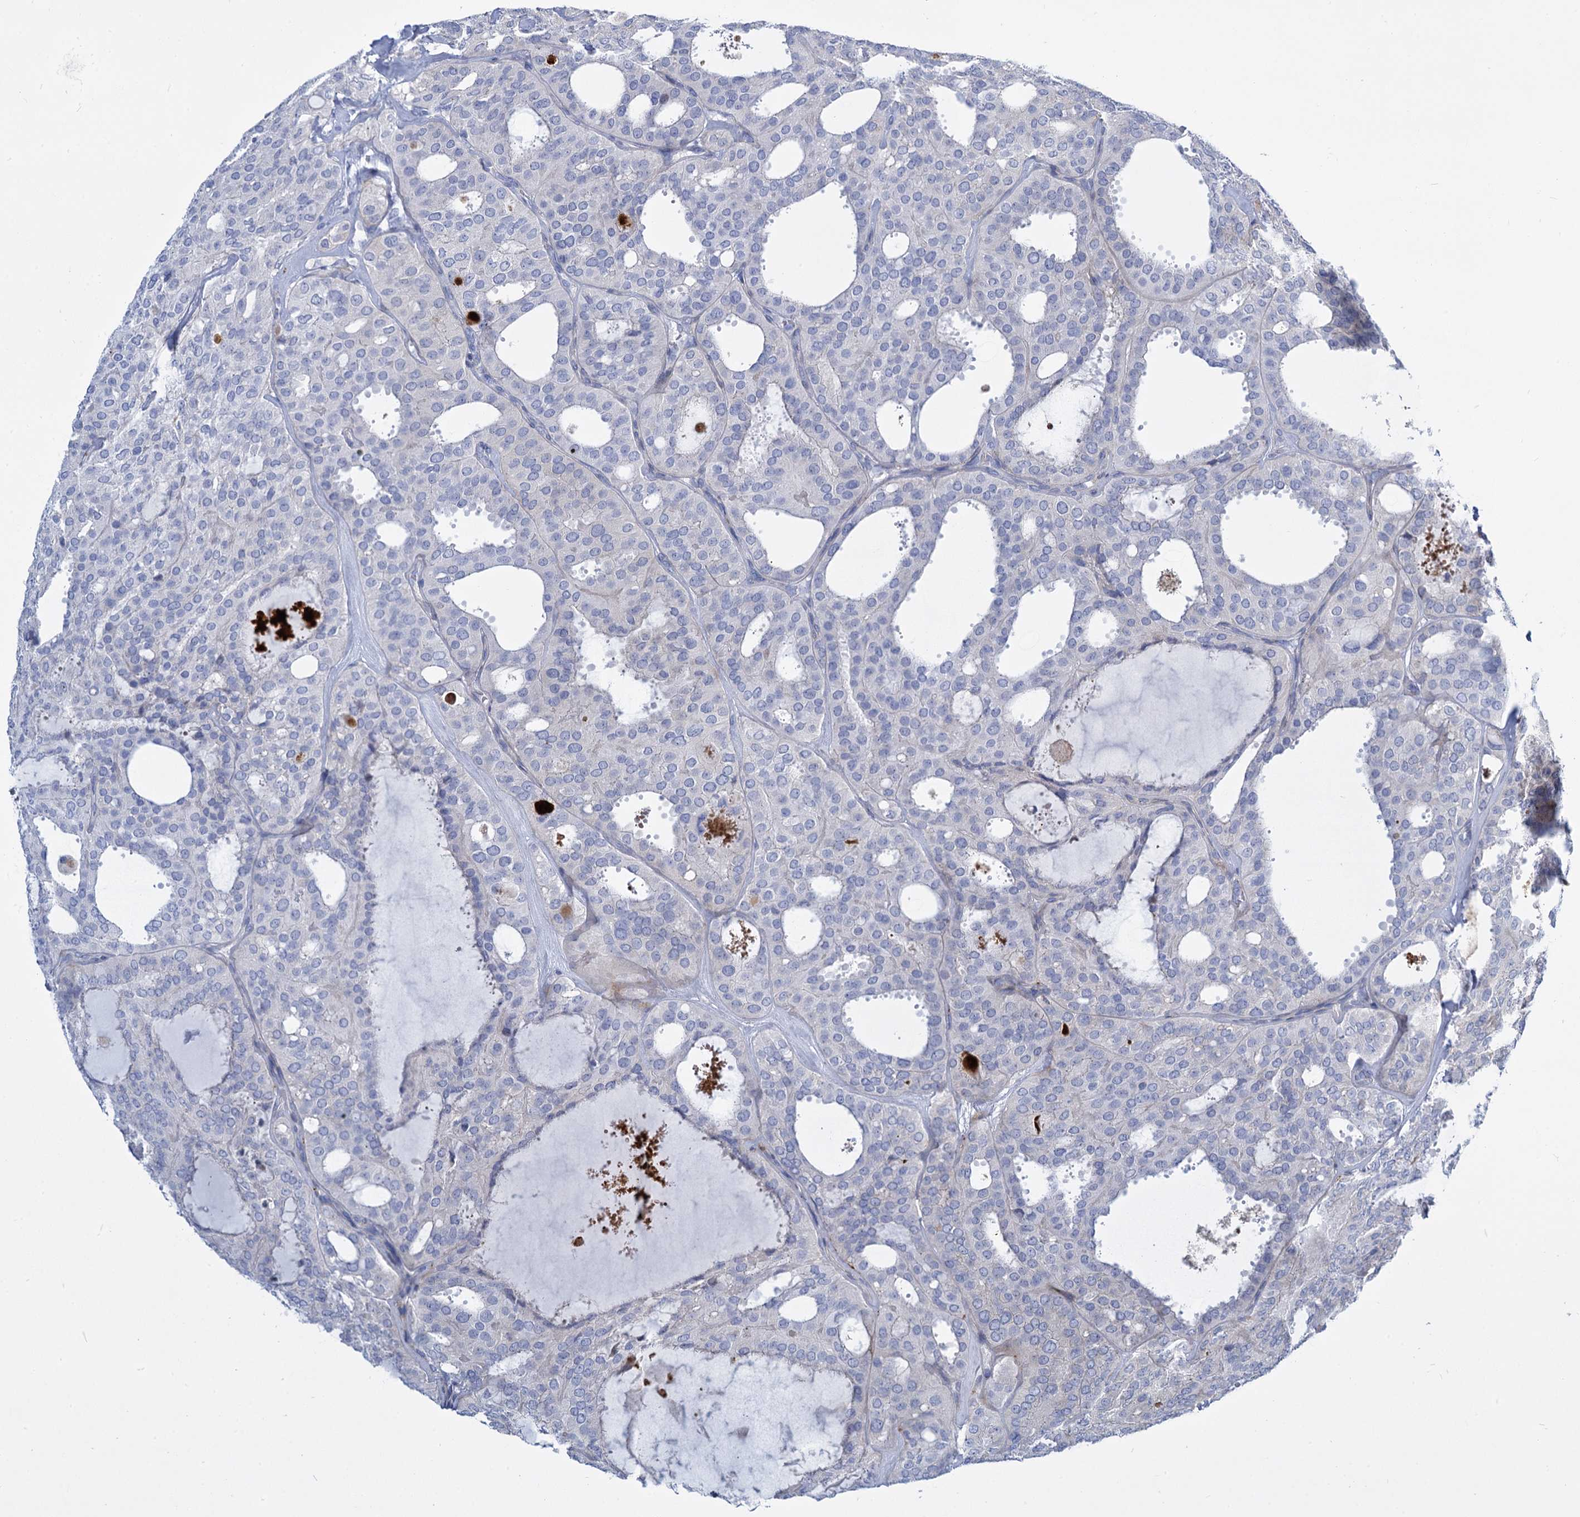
{"staining": {"intensity": "negative", "quantity": "none", "location": "none"}, "tissue": "thyroid cancer", "cell_type": "Tumor cells", "image_type": "cancer", "snomed": [{"axis": "morphology", "description": "Follicular adenoma carcinoma, NOS"}, {"axis": "topography", "description": "Thyroid gland"}], "caption": "Immunohistochemical staining of follicular adenoma carcinoma (thyroid) demonstrates no significant expression in tumor cells.", "gene": "TRIM77", "patient": {"sex": "male", "age": 75}}